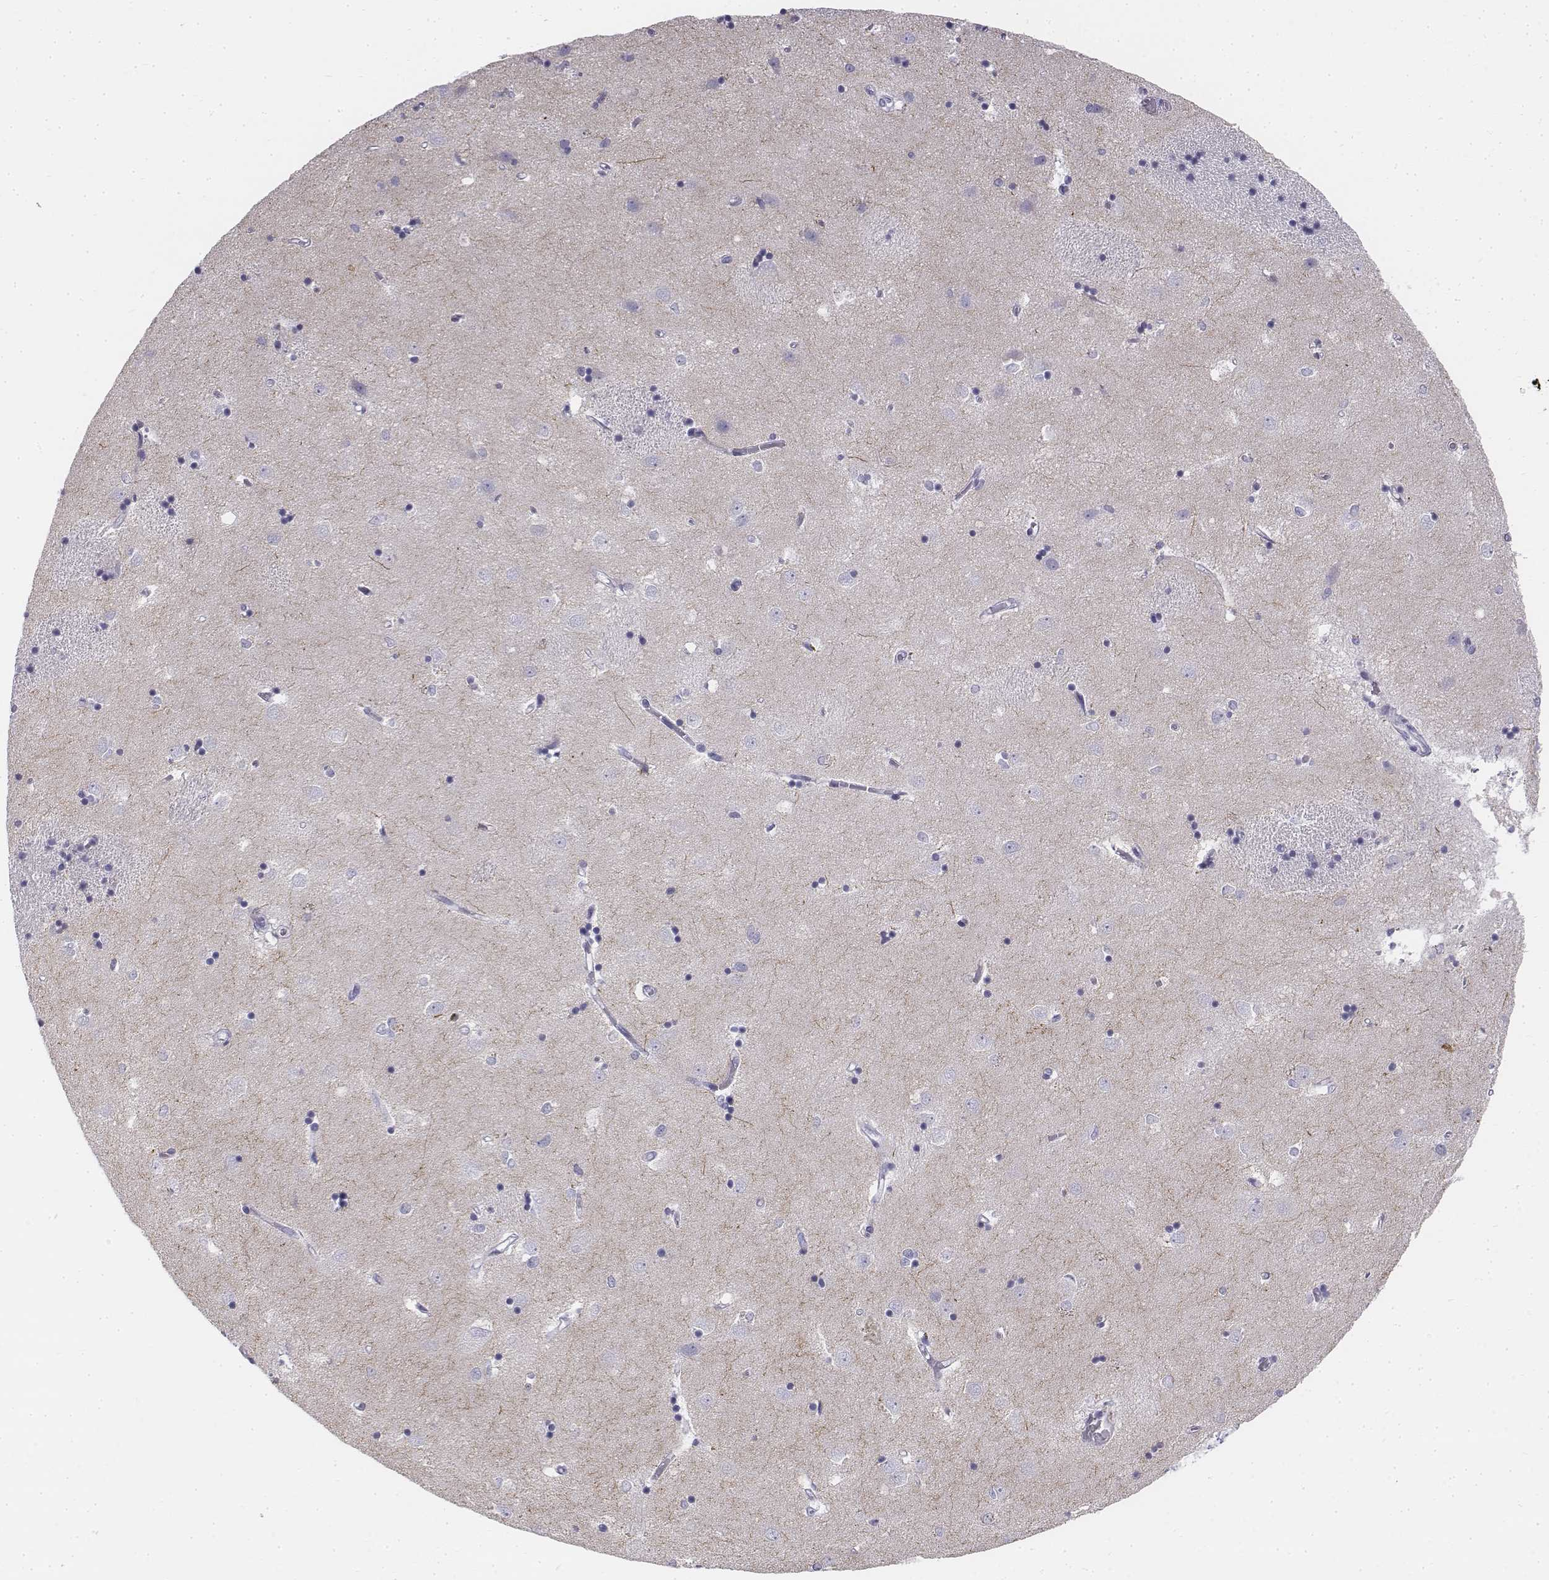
{"staining": {"intensity": "negative", "quantity": "none", "location": "none"}, "tissue": "caudate", "cell_type": "Glial cells", "image_type": "normal", "snomed": [{"axis": "morphology", "description": "Normal tissue, NOS"}, {"axis": "topography", "description": "Lateral ventricle wall"}], "caption": "A high-resolution histopathology image shows IHC staining of unremarkable caudate, which shows no significant positivity in glial cells.", "gene": "TH", "patient": {"sex": "male", "age": 54}}